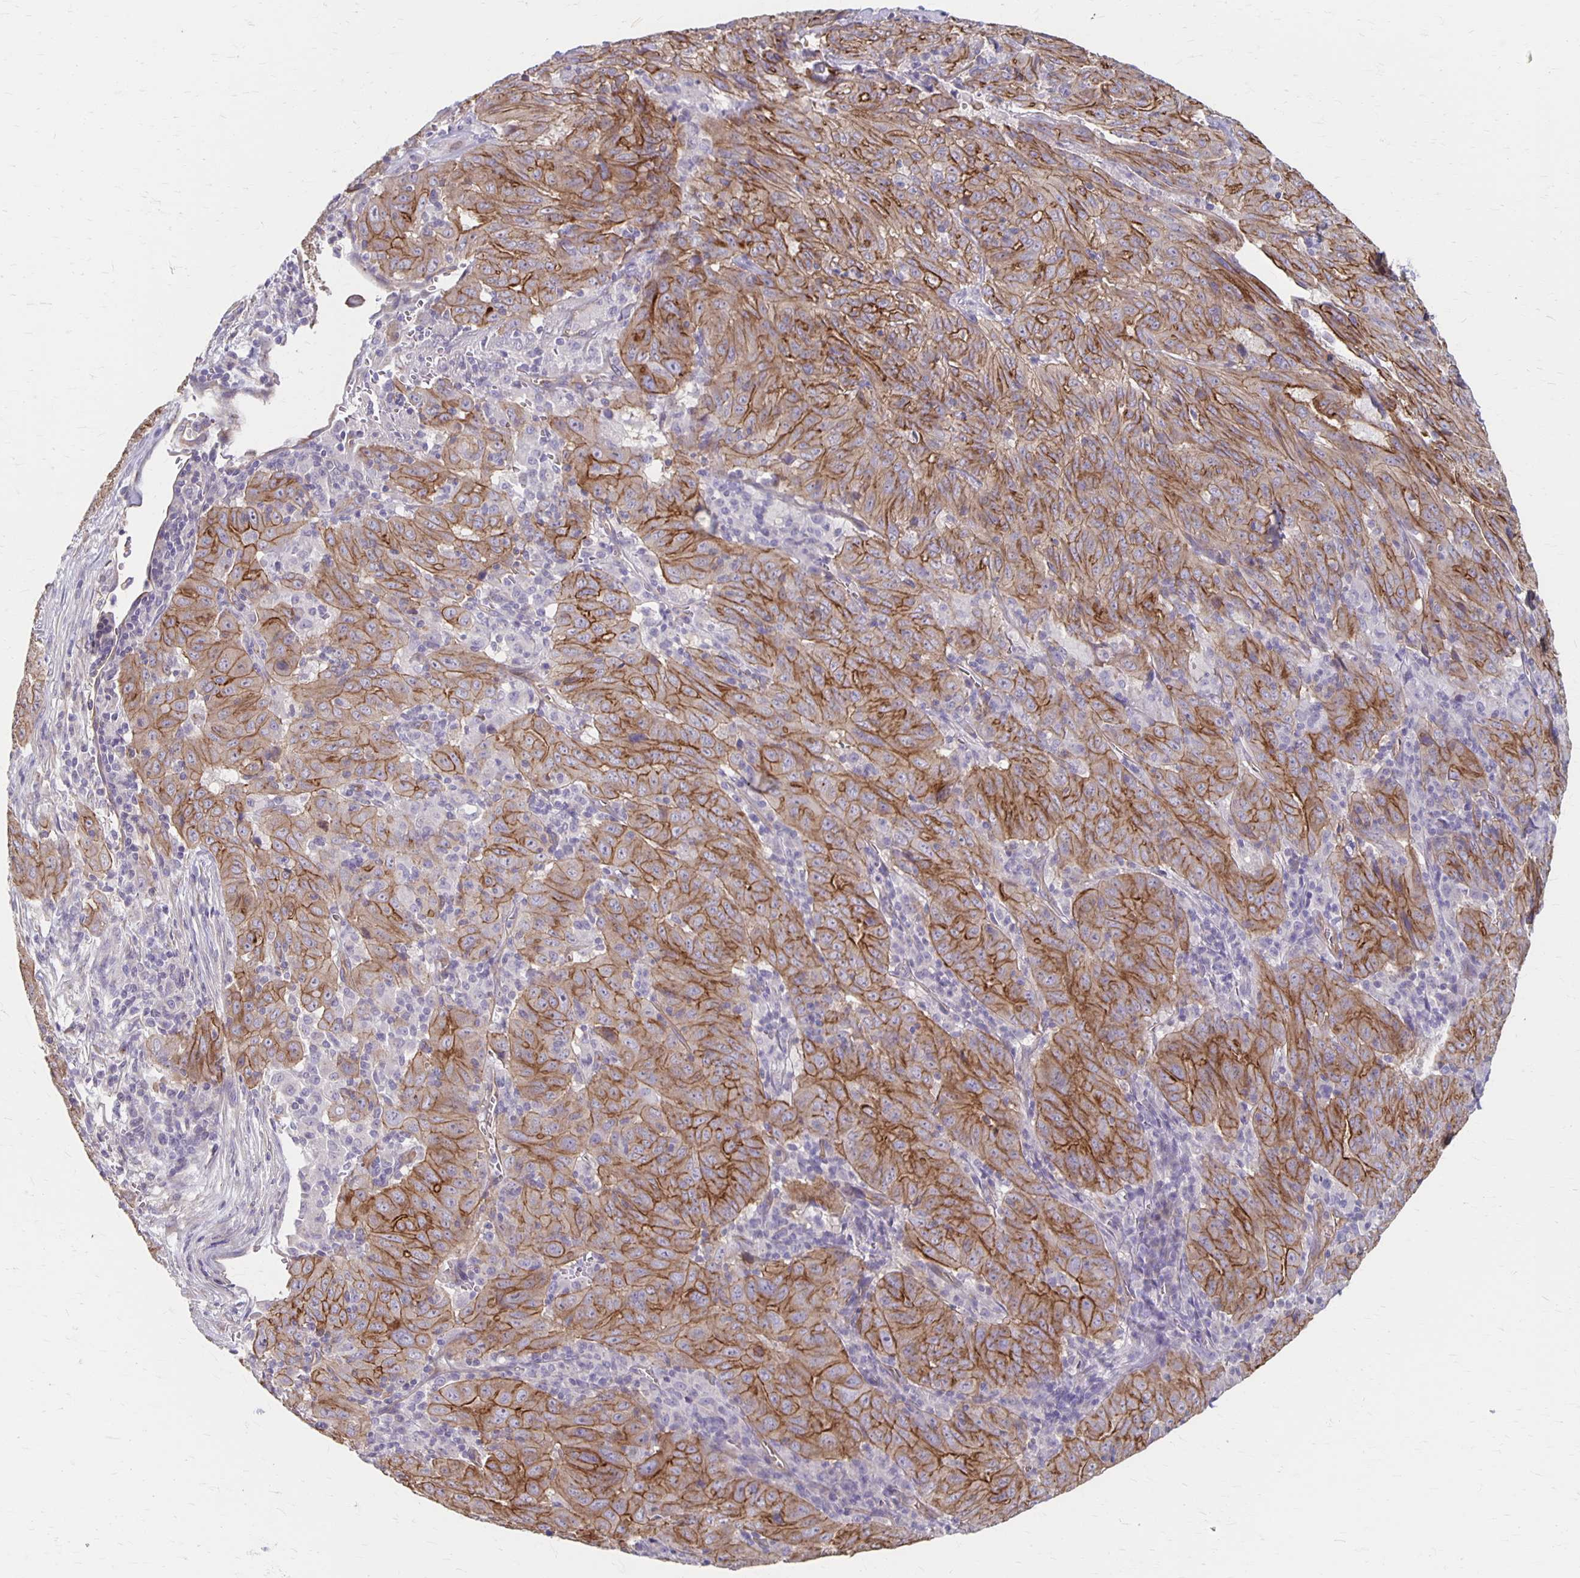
{"staining": {"intensity": "moderate", "quantity": ">75%", "location": "cytoplasmic/membranous"}, "tissue": "pancreatic cancer", "cell_type": "Tumor cells", "image_type": "cancer", "snomed": [{"axis": "morphology", "description": "Adenocarcinoma, NOS"}, {"axis": "topography", "description": "Pancreas"}], "caption": "Pancreatic adenocarcinoma tissue exhibits moderate cytoplasmic/membranous positivity in approximately >75% of tumor cells, visualized by immunohistochemistry.", "gene": "PPP1R3E", "patient": {"sex": "male", "age": 63}}